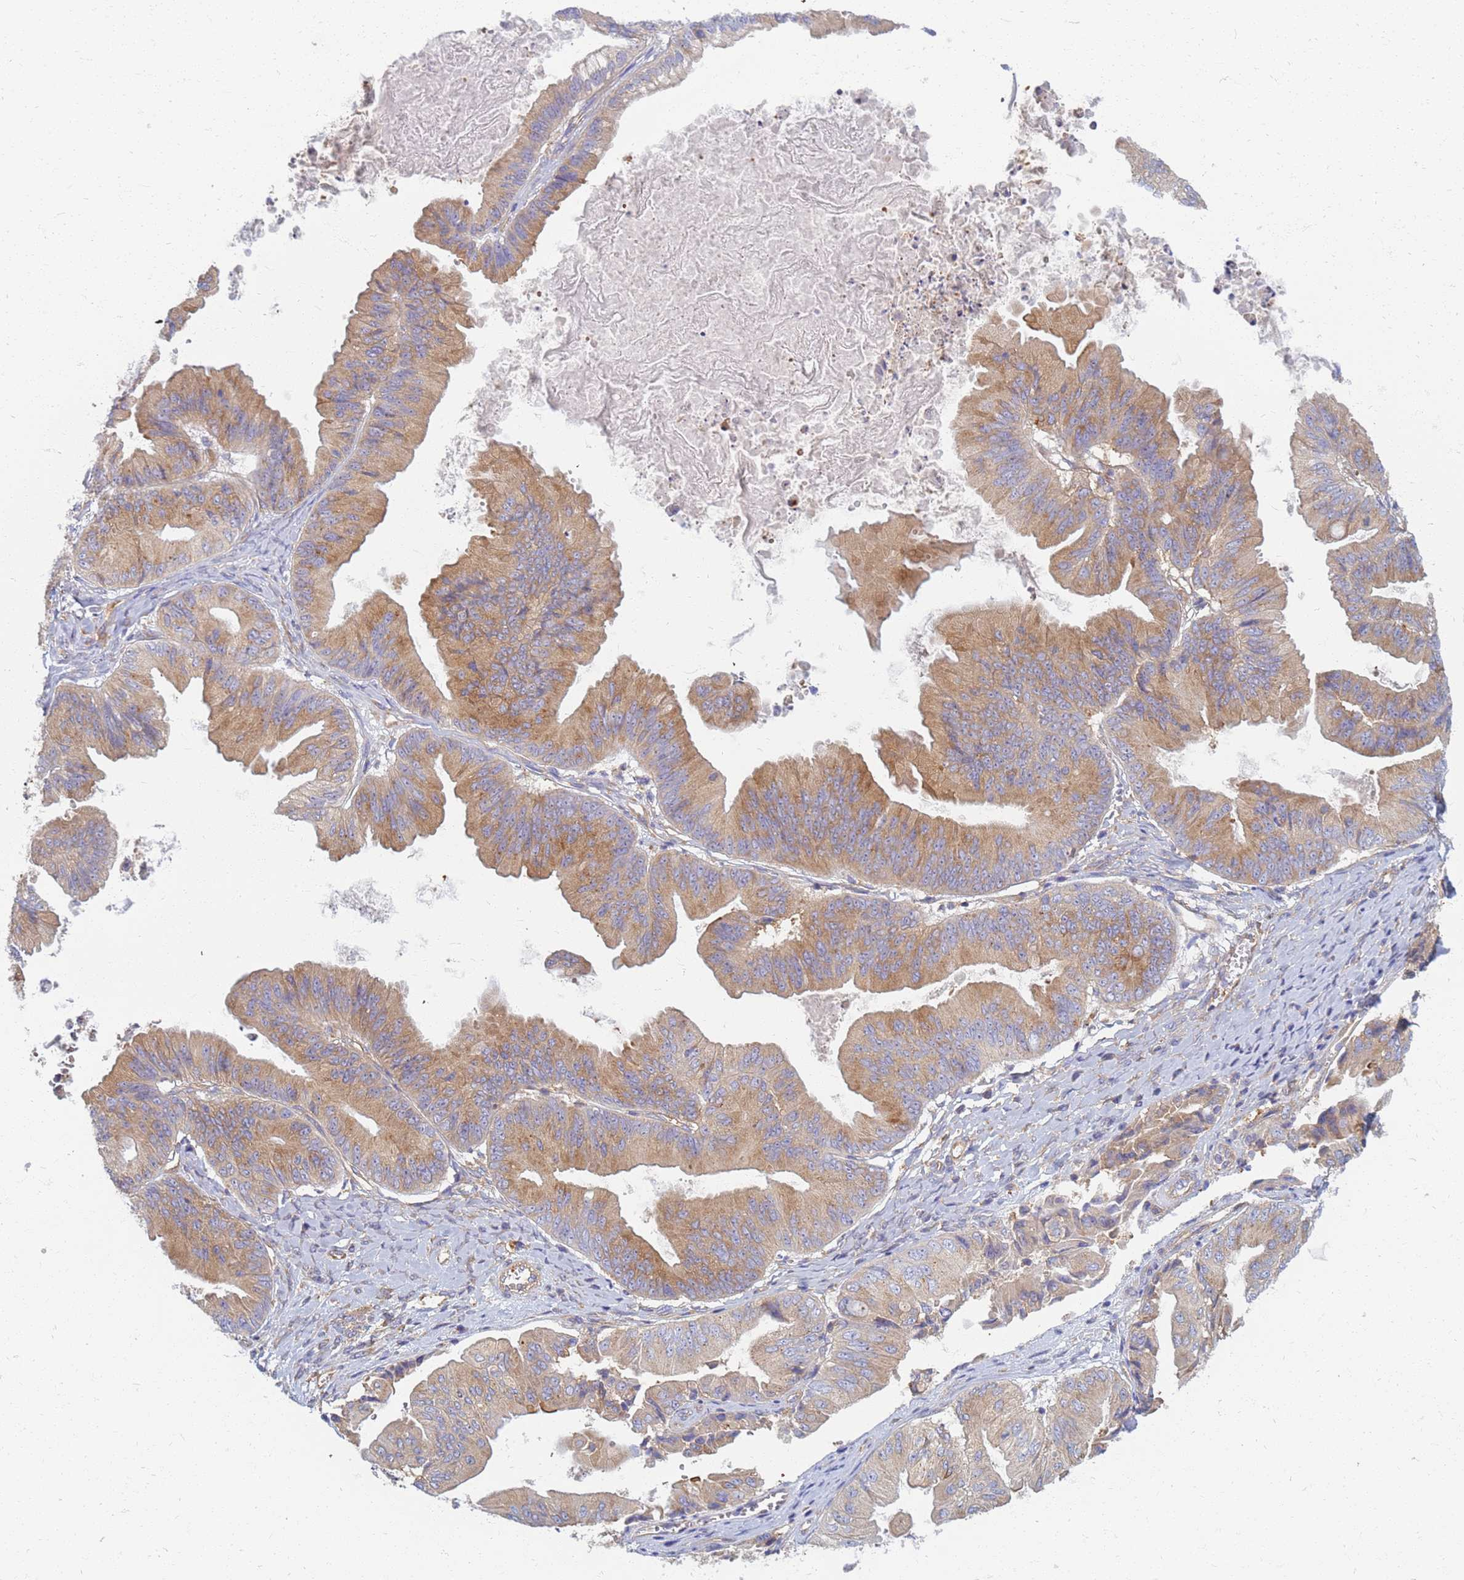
{"staining": {"intensity": "moderate", "quantity": "25%-75%", "location": "cytoplasmic/membranous"}, "tissue": "ovarian cancer", "cell_type": "Tumor cells", "image_type": "cancer", "snomed": [{"axis": "morphology", "description": "Cystadenocarcinoma, mucinous, NOS"}, {"axis": "topography", "description": "Ovary"}], "caption": "This is a histology image of immunohistochemistry (IHC) staining of ovarian cancer, which shows moderate staining in the cytoplasmic/membranous of tumor cells.", "gene": "EEA1", "patient": {"sex": "female", "age": 61}}